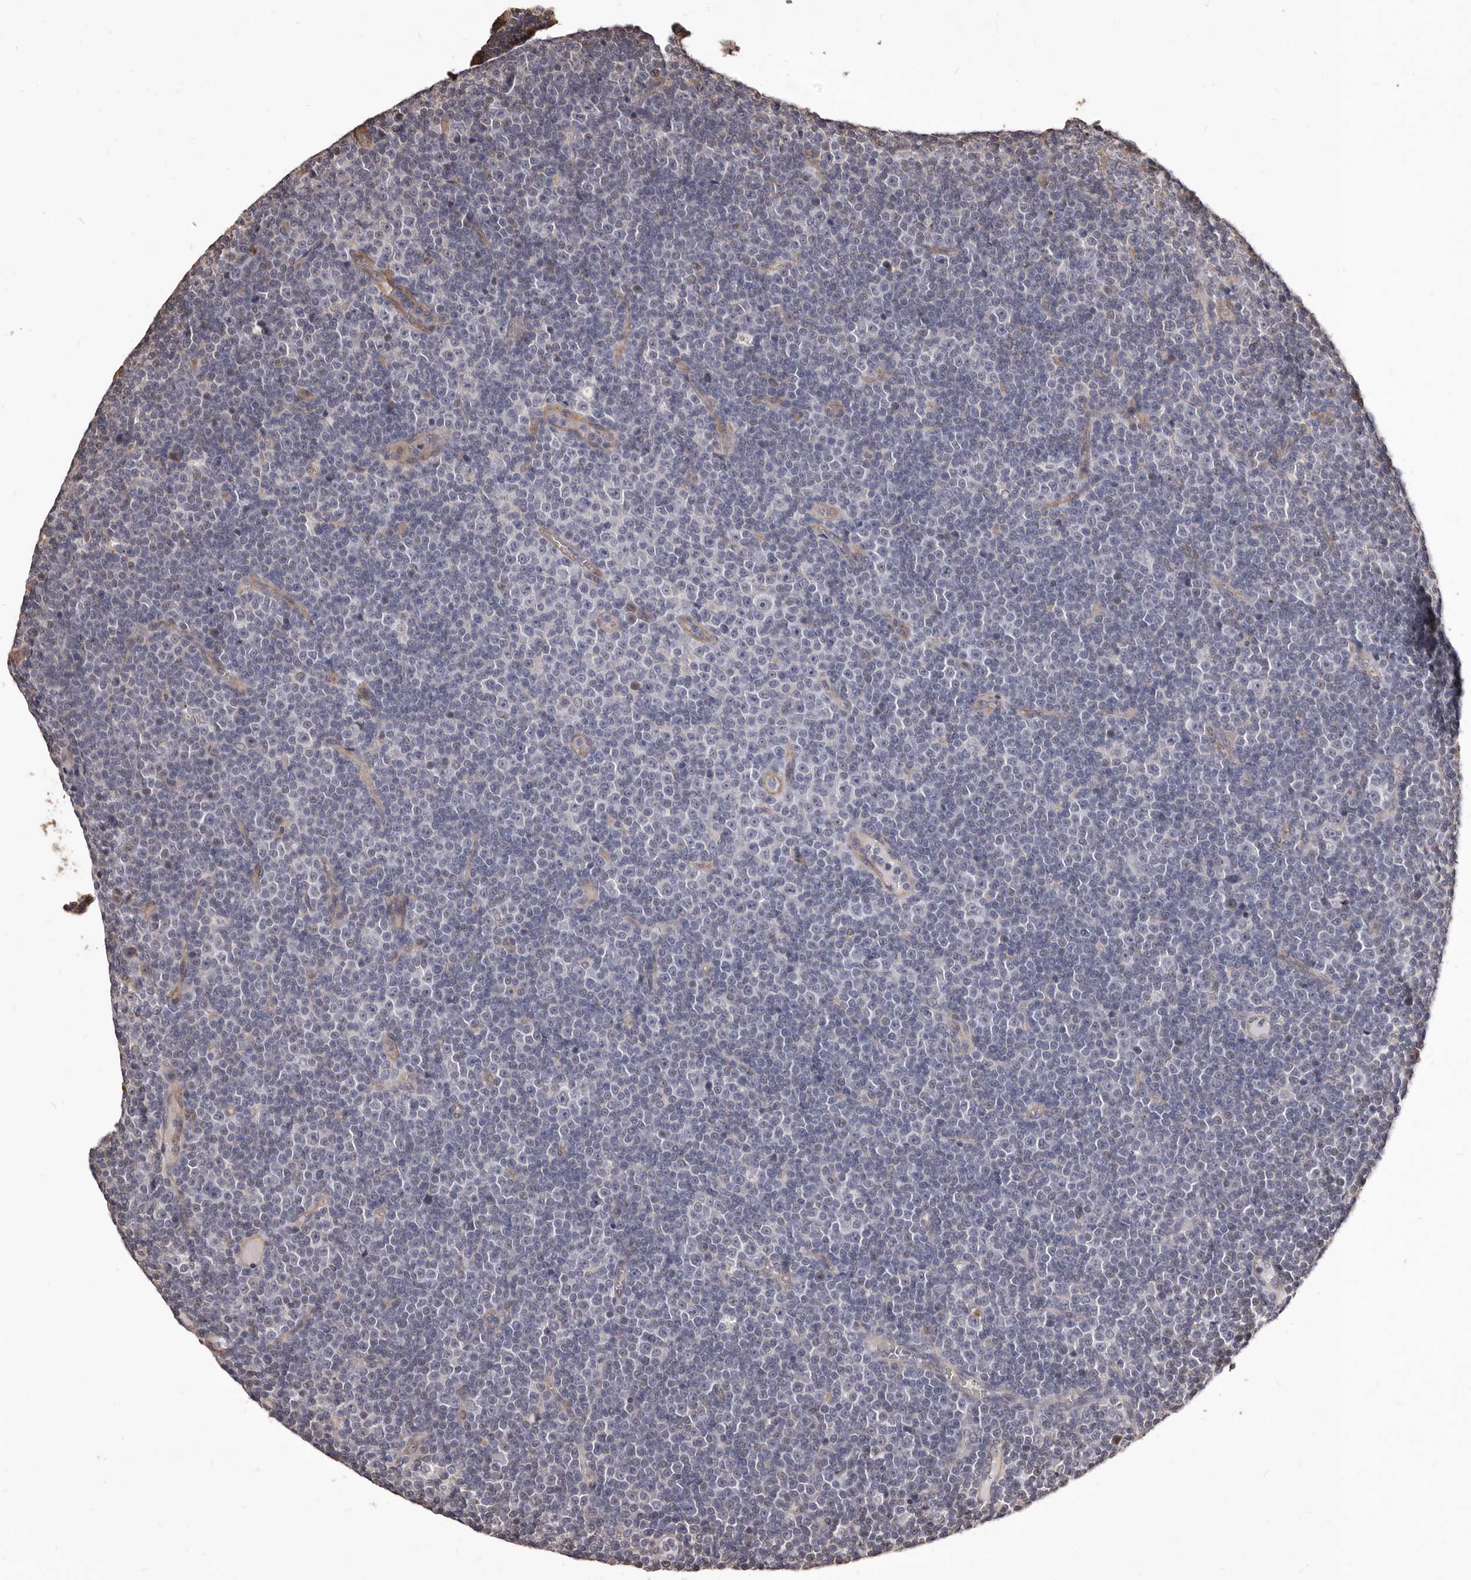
{"staining": {"intensity": "negative", "quantity": "none", "location": "none"}, "tissue": "lymphoma", "cell_type": "Tumor cells", "image_type": "cancer", "snomed": [{"axis": "morphology", "description": "Malignant lymphoma, non-Hodgkin's type, Low grade"}, {"axis": "topography", "description": "Lymph node"}], "caption": "DAB immunohistochemical staining of human lymphoma reveals no significant positivity in tumor cells.", "gene": "ALPK1", "patient": {"sex": "female", "age": 67}}